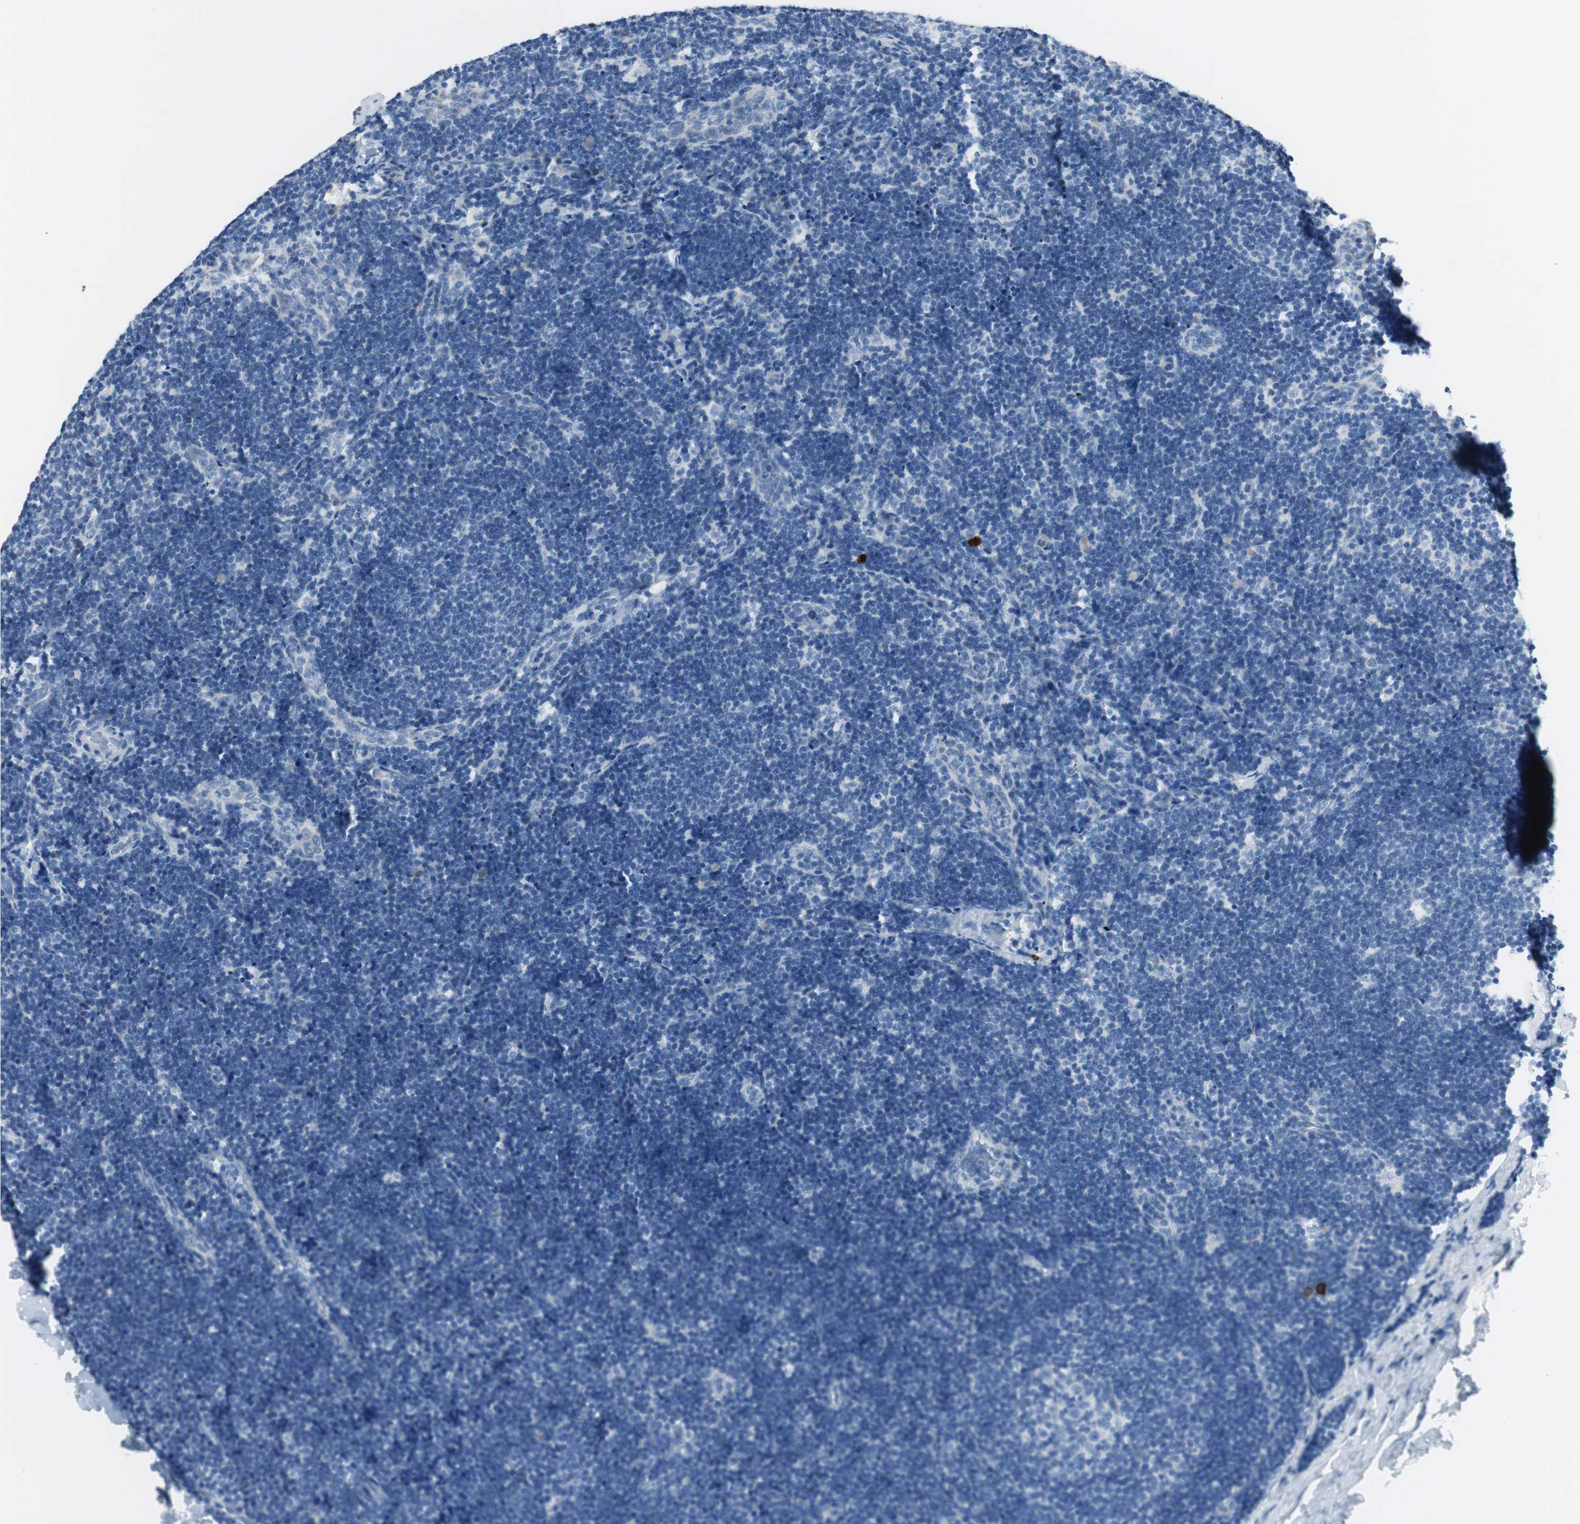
{"staining": {"intensity": "negative", "quantity": "none", "location": "none"}, "tissue": "lymph node", "cell_type": "Germinal center cells", "image_type": "normal", "snomed": [{"axis": "morphology", "description": "Normal tissue, NOS"}, {"axis": "topography", "description": "Lymph node"}], "caption": "This is an immunohistochemistry (IHC) histopathology image of benign human lymph node. There is no positivity in germinal center cells.", "gene": "DLG4", "patient": {"sex": "female", "age": 14}}